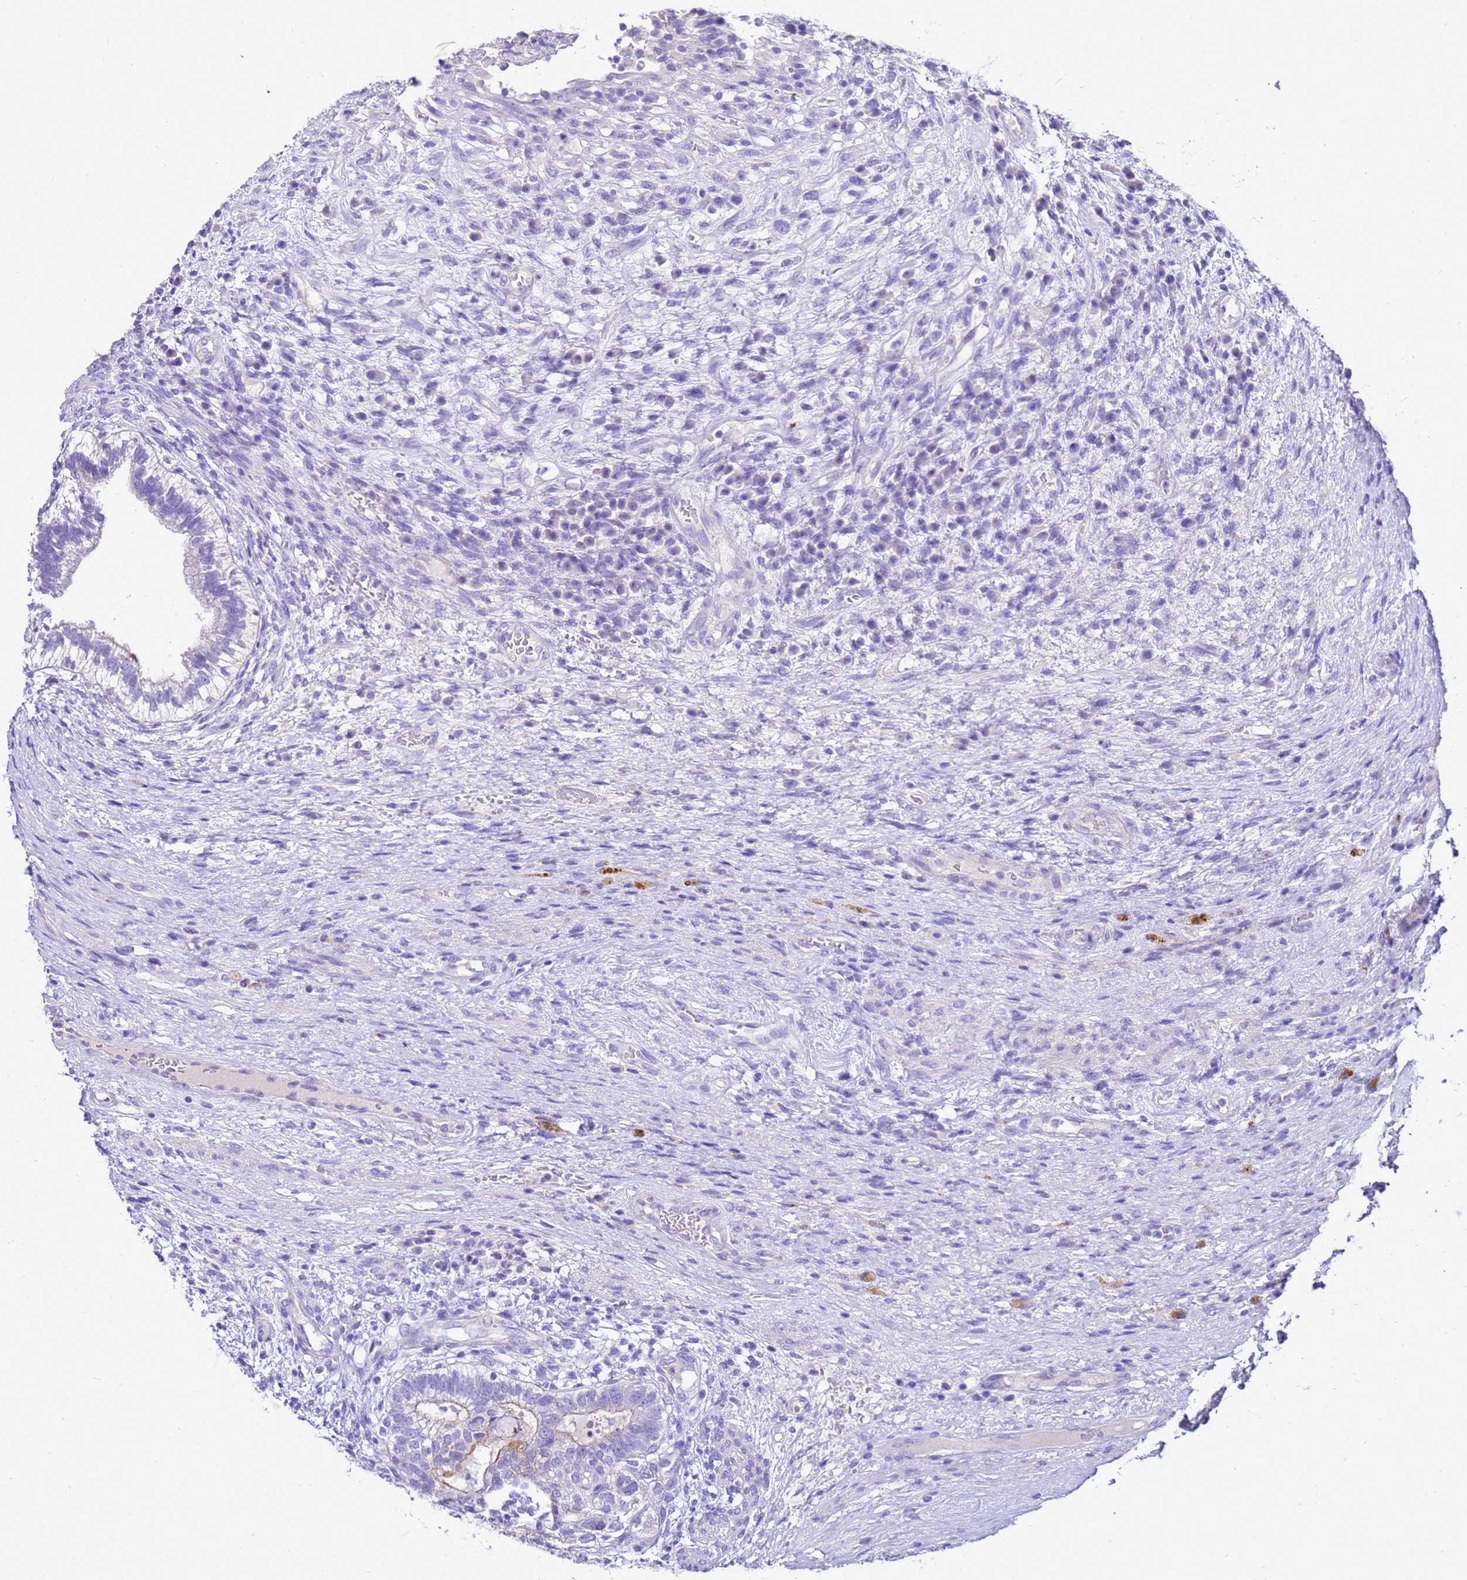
{"staining": {"intensity": "negative", "quantity": "none", "location": "none"}, "tissue": "testis cancer", "cell_type": "Tumor cells", "image_type": "cancer", "snomed": [{"axis": "morphology", "description": "Carcinoma, Embryonal, NOS"}, {"axis": "topography", "description": "Testis"}], "caption": "Immunohistochemical staining of human testis embryonal carcinoma shows no significant staining in tumor cells.", "gene": "BEST2", "patient": {"sex": "male", "age": 26}}